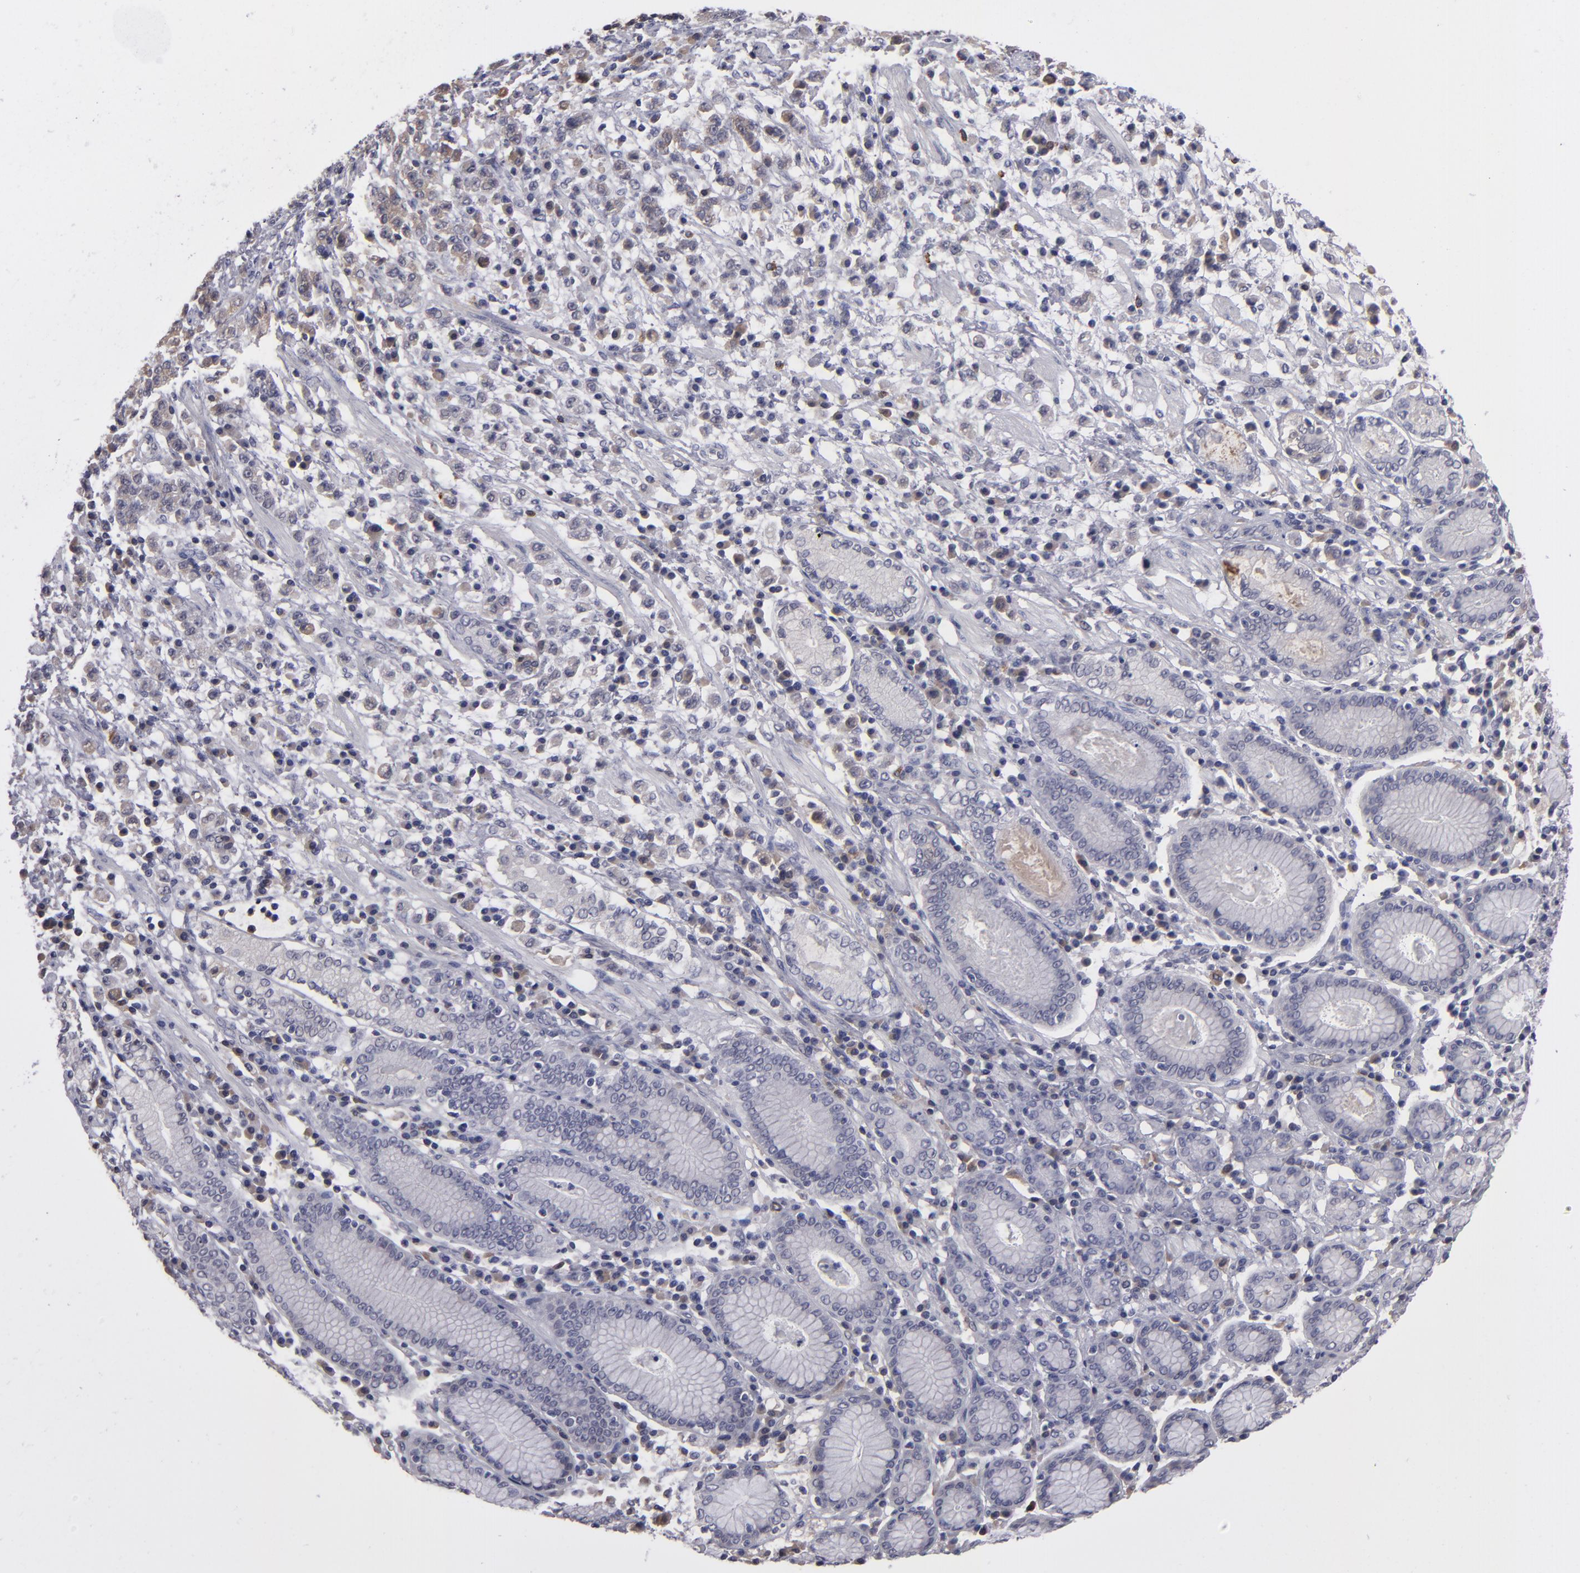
{"staining": {"intensity": "negative", "quantity": "none", "location": "none"}, "tissue": "stomach cancer", "cell_type": "Tumor cells", "image_type": "cancer", "snomed": [{"axis": "morphology", "description": "Adenocarcinoma, NOS"}, {"axis": "topography", "description": "Stomach, lower"}], "caption": "Immunohistochemistry image of neoplastic tissue: stomach cancer stained with DAB displays no significant protein staining in tumor cells.", "gene": "ITIH4", "patient": {"sex": "male", "age": 88}}